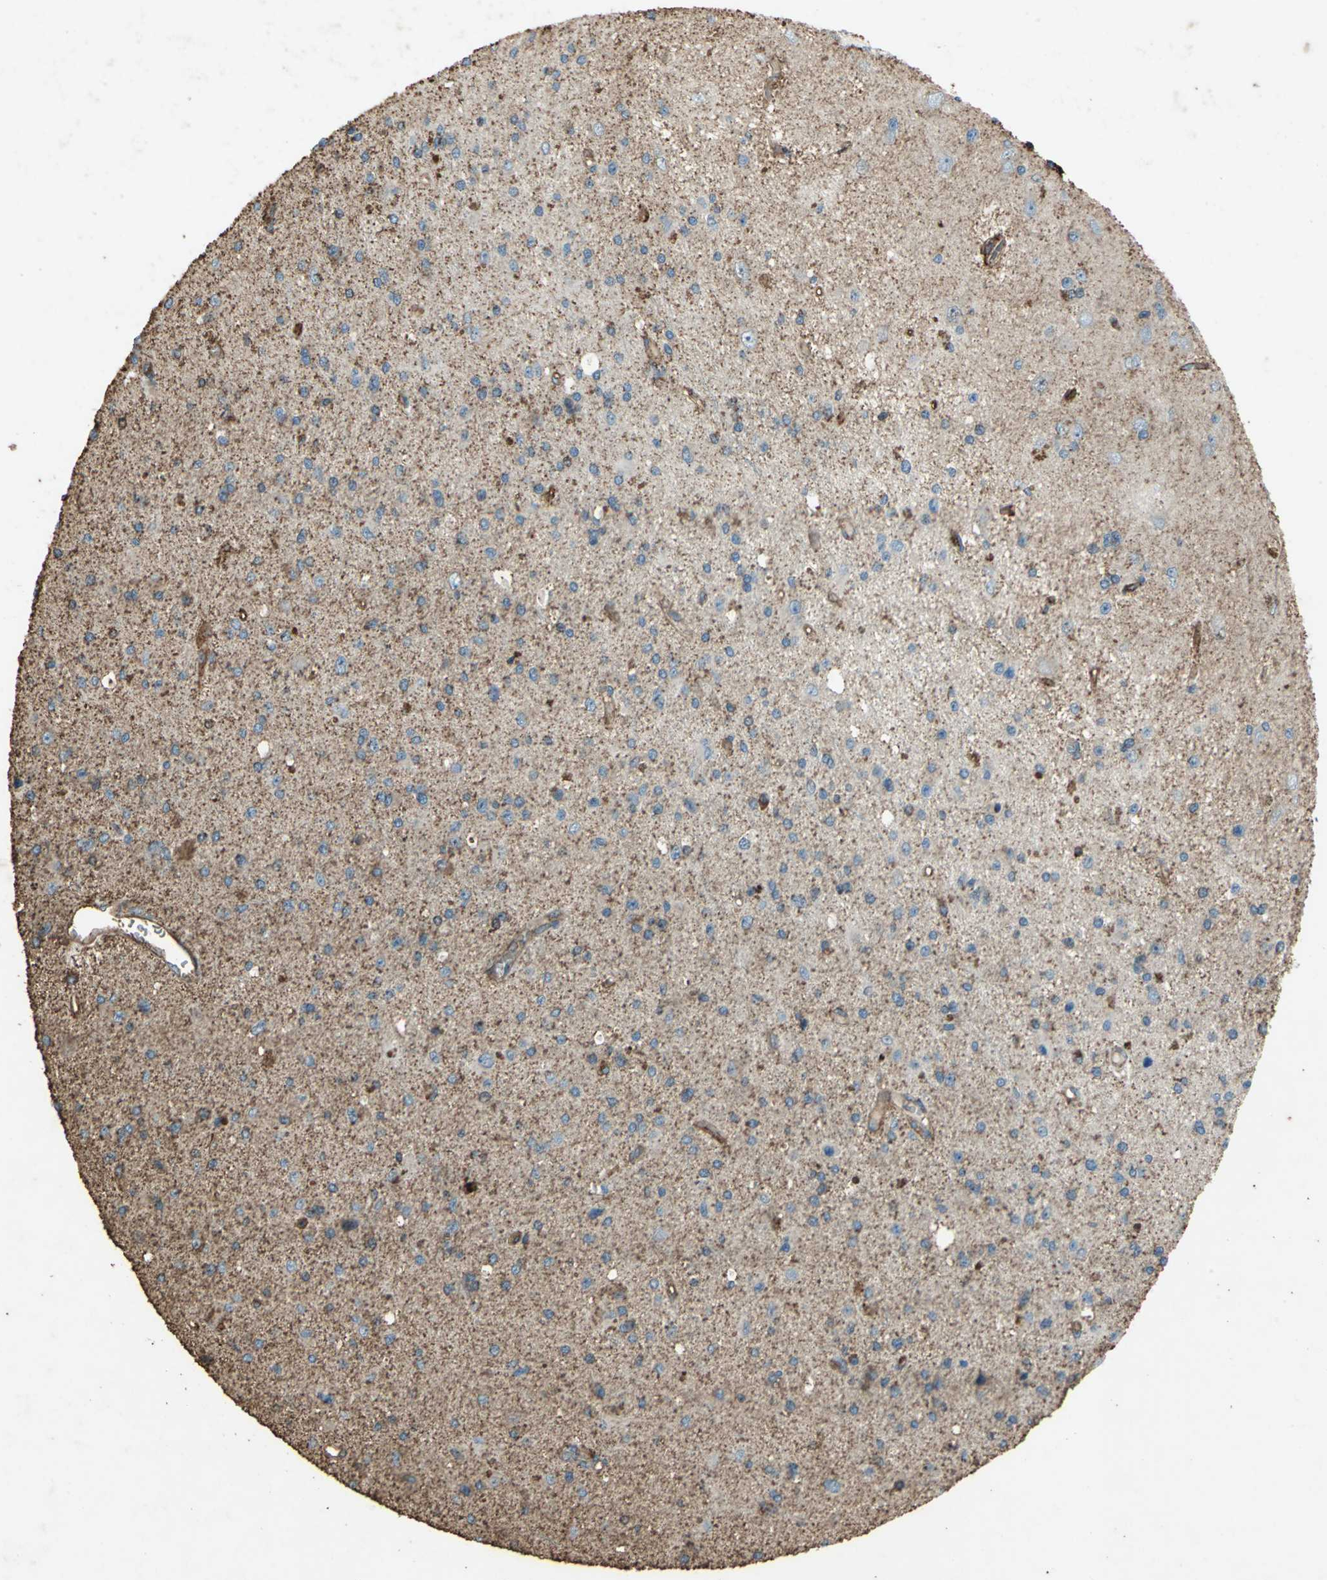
{"staining": {"intensity": "moderate", "quantity": "25%-75%", "location": "cytoplasmic/membranous"}, "tissue": "glioma", "cell_type": "Tumor cells", "image_type": "cancer", "snomed": [{"axis": "morphology", "description": "Glioma, malignant, Low grade"}, {"axis": "topography", "description": "Brain"}], "caption": "Immunohistochemical staining of malignant glioma (low-grade) reveals moderate cytoplasmic/membranous protein expression in approximately 25%-75% of tumor cells.", "gene": "CCR6", "patient": {"sex": "male", "age": 58}}